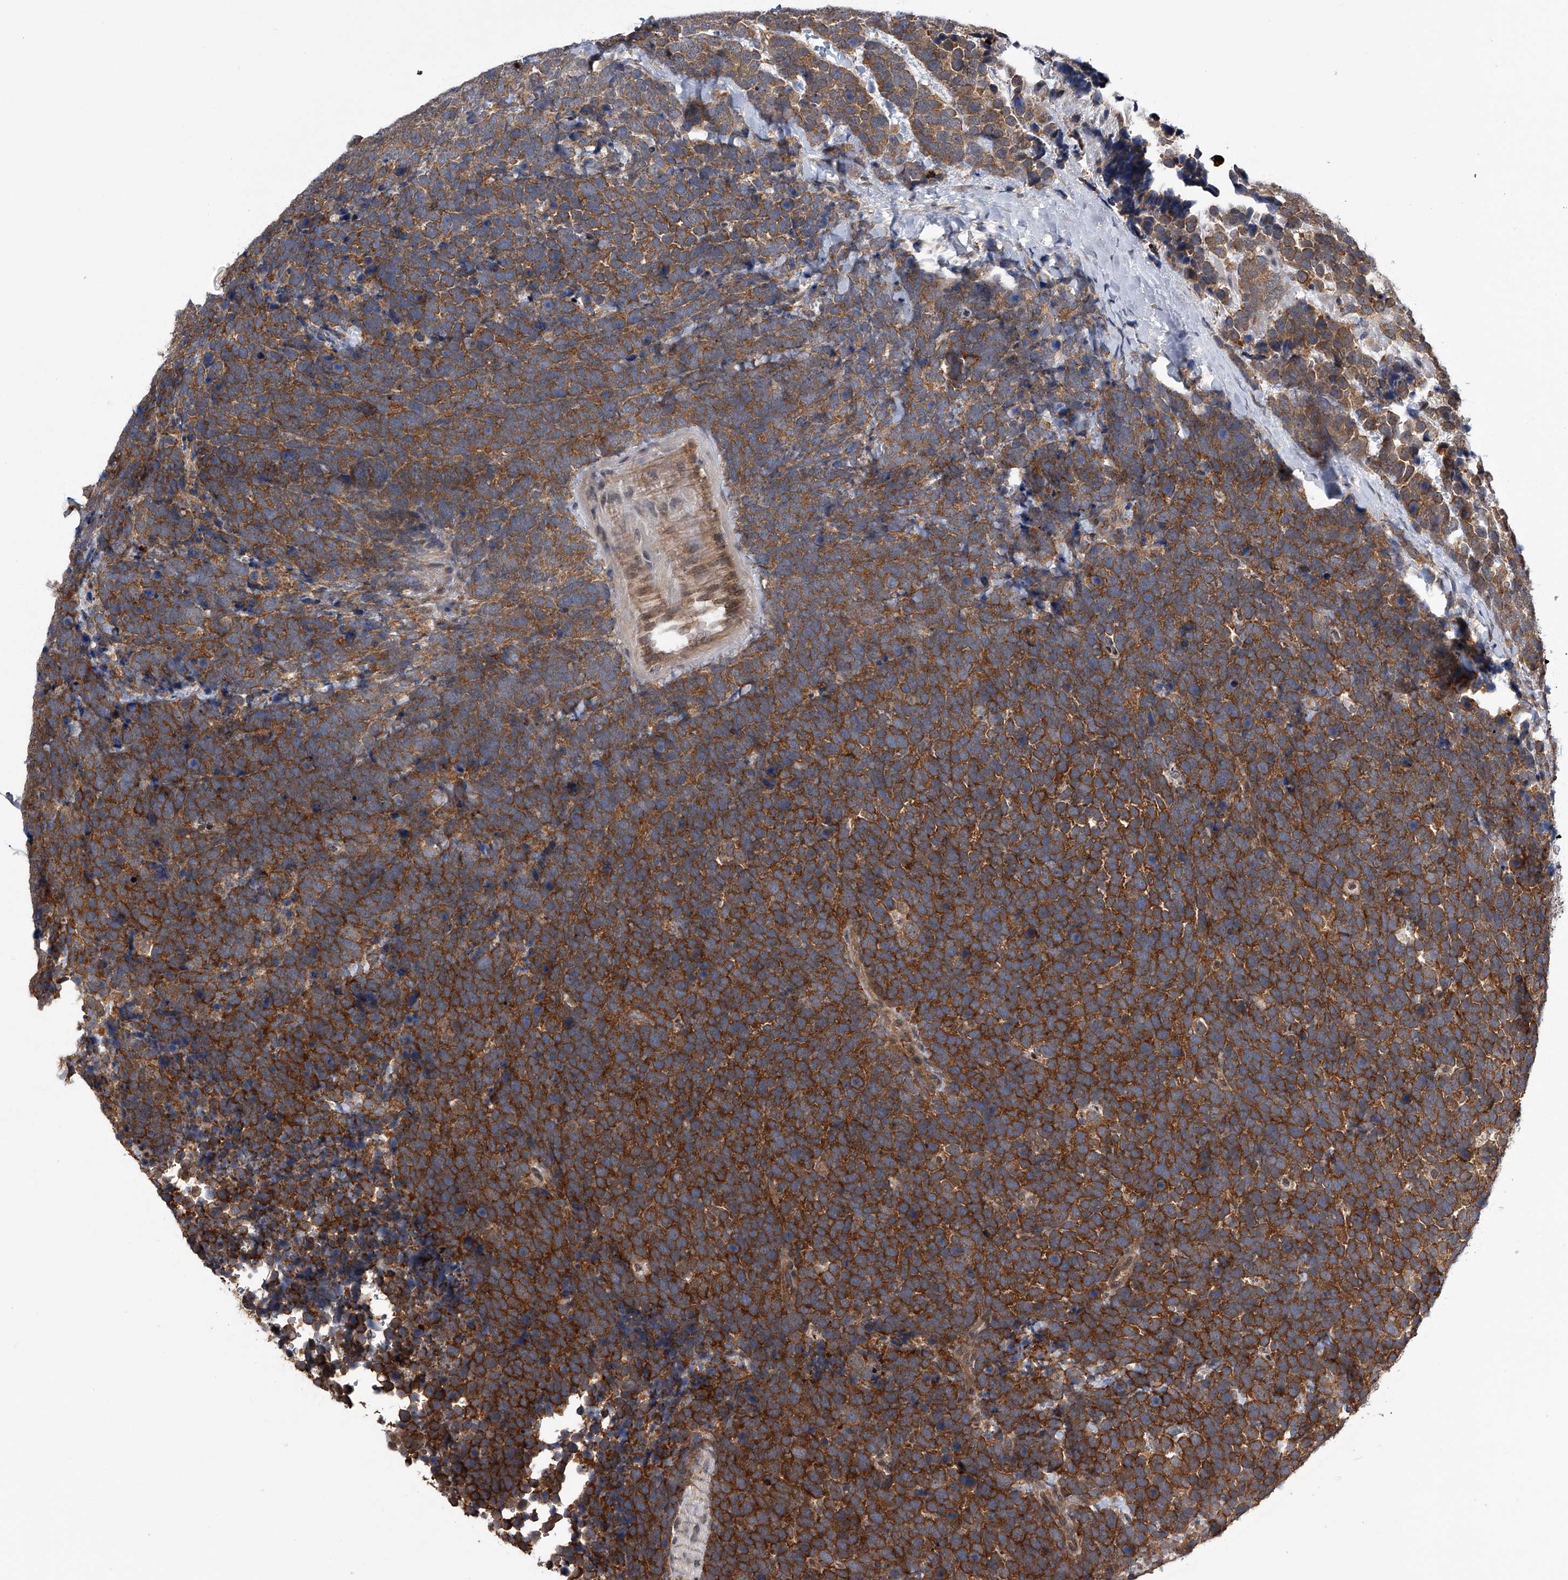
{"staining": {"intensity": "strong", "quantity": "25%-75%", "location": "cytoplasmic/membranous"}, "tissue": "urothelial cancer", "cell_type": "Tumor cells", "image_type": "cancer", "snomed": [{"axis": "morphology", "description": "Urothelial carcinoma, High grade"}, {"axis": "topography", "description": "Urinary bladder"}], "caption": "Immunohistochemistry (IHC) histopathology image of neoplastic tissue: human urothelial cancer stained using immunohistochemistry shows high levels of strong protein expression localized specifically in the cytoplasmic/membranous of tumor cells, appearing as a cytoplasmic/membranous brown color.", "gene": "SLC12A8", "patient": {"sex": "female", "age": 82}}